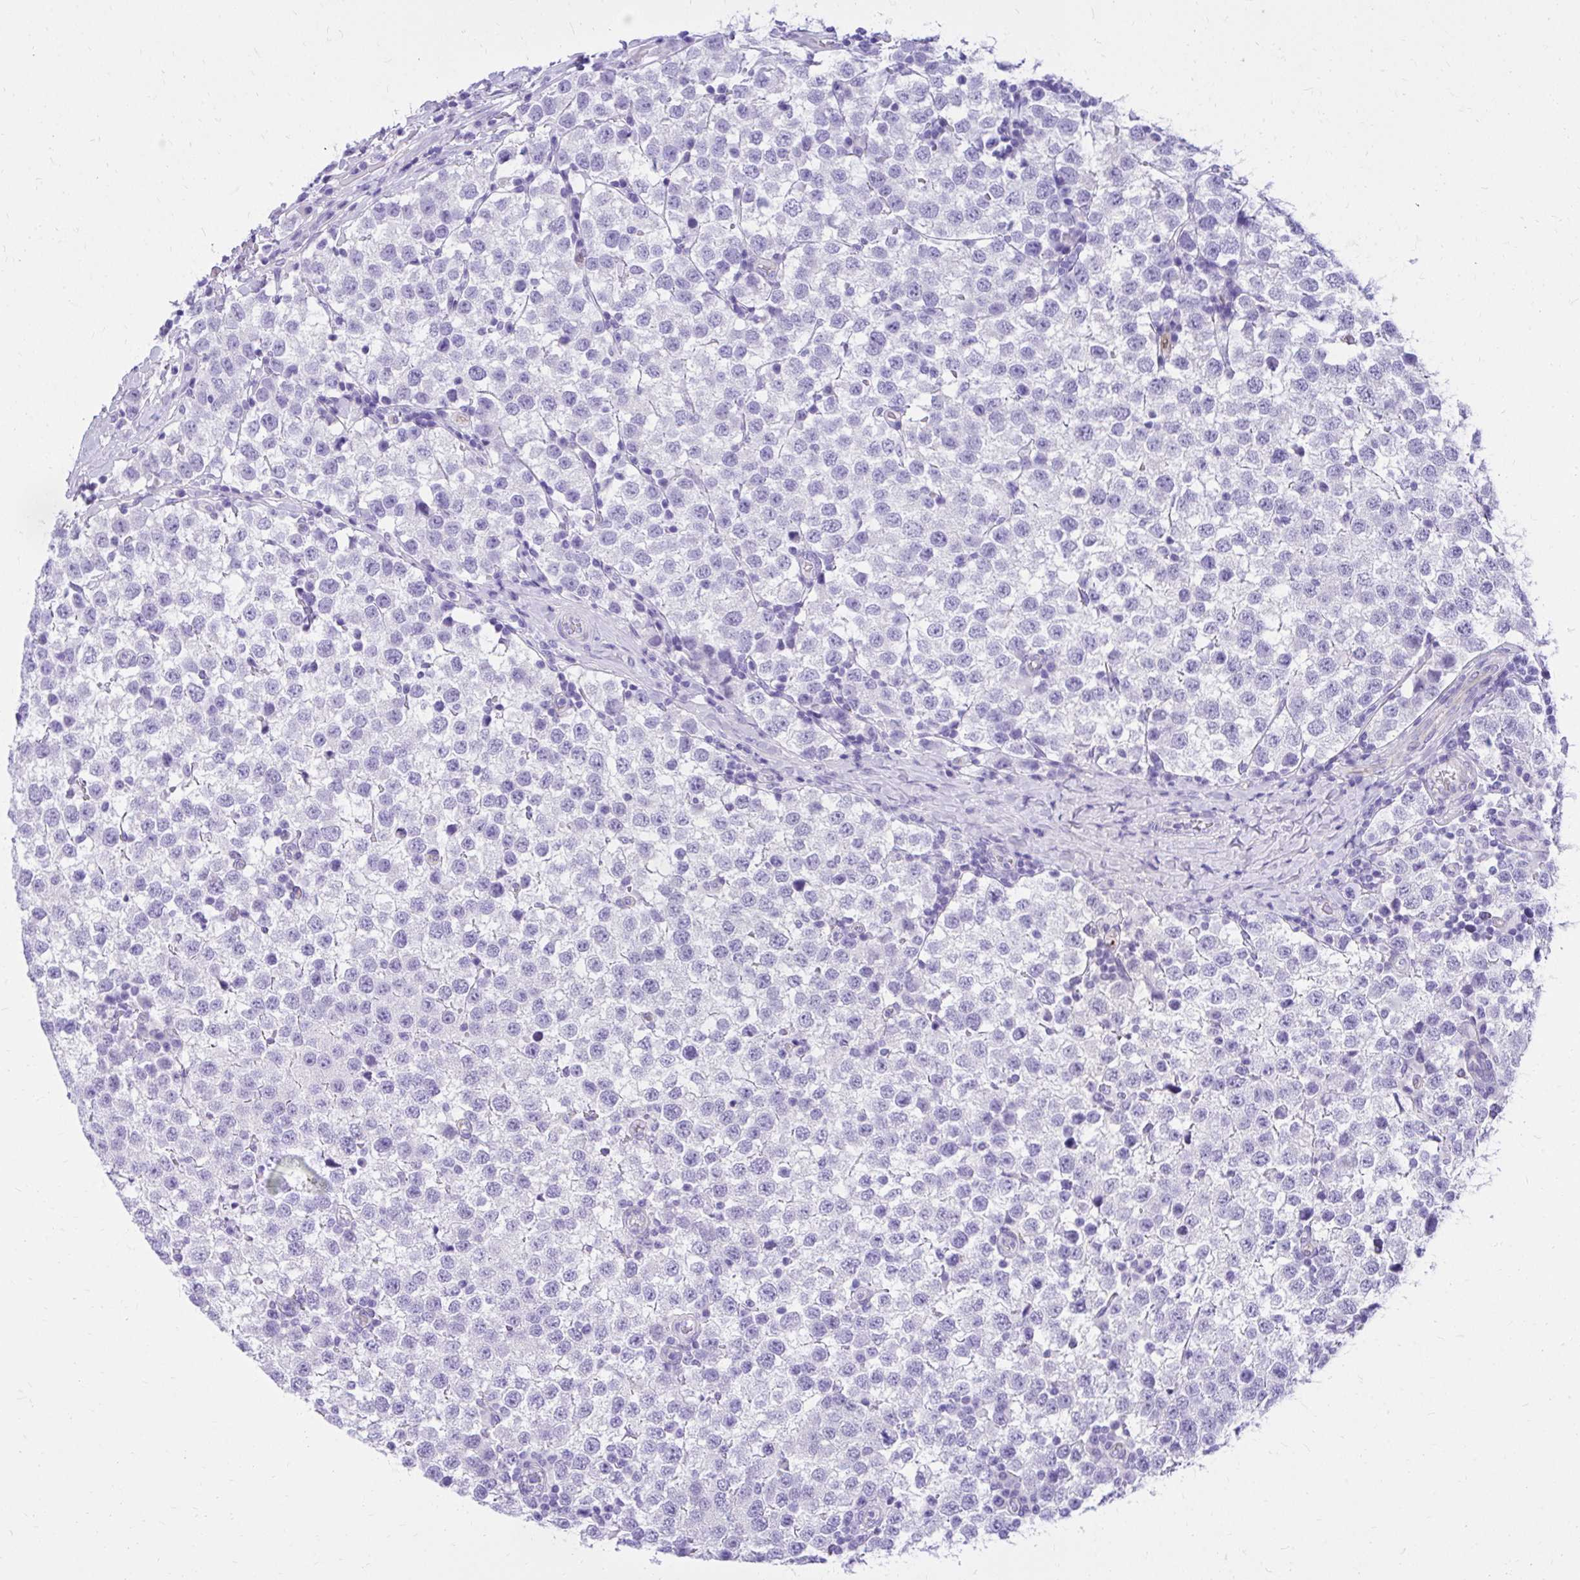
{"staining": {"intensity": "negative", "quantity": "none", "location": "none"}, "tissue": "testis cancer", "cell_type": "Tumor cells", "image_type": "cancer", "snomed": [{"axis": "morphology", "description": "Seminoma, NOS"}, {"axis": "topography", "description": "Testis"}], "caption": "IHC histopathology image of neoplastic tissue: human seminoma (testis) stained with DAB shows no significant protein staining in tumor cells. The staining was performed using DAB (3,3'-diaminobenzidine) to visualize the protein expression in brown, while the nuclei were stained in blue with hematoxylin (Magnification: 20x).", "gene": "PELI3", "patient": {"sex": "male", "age": 34}}